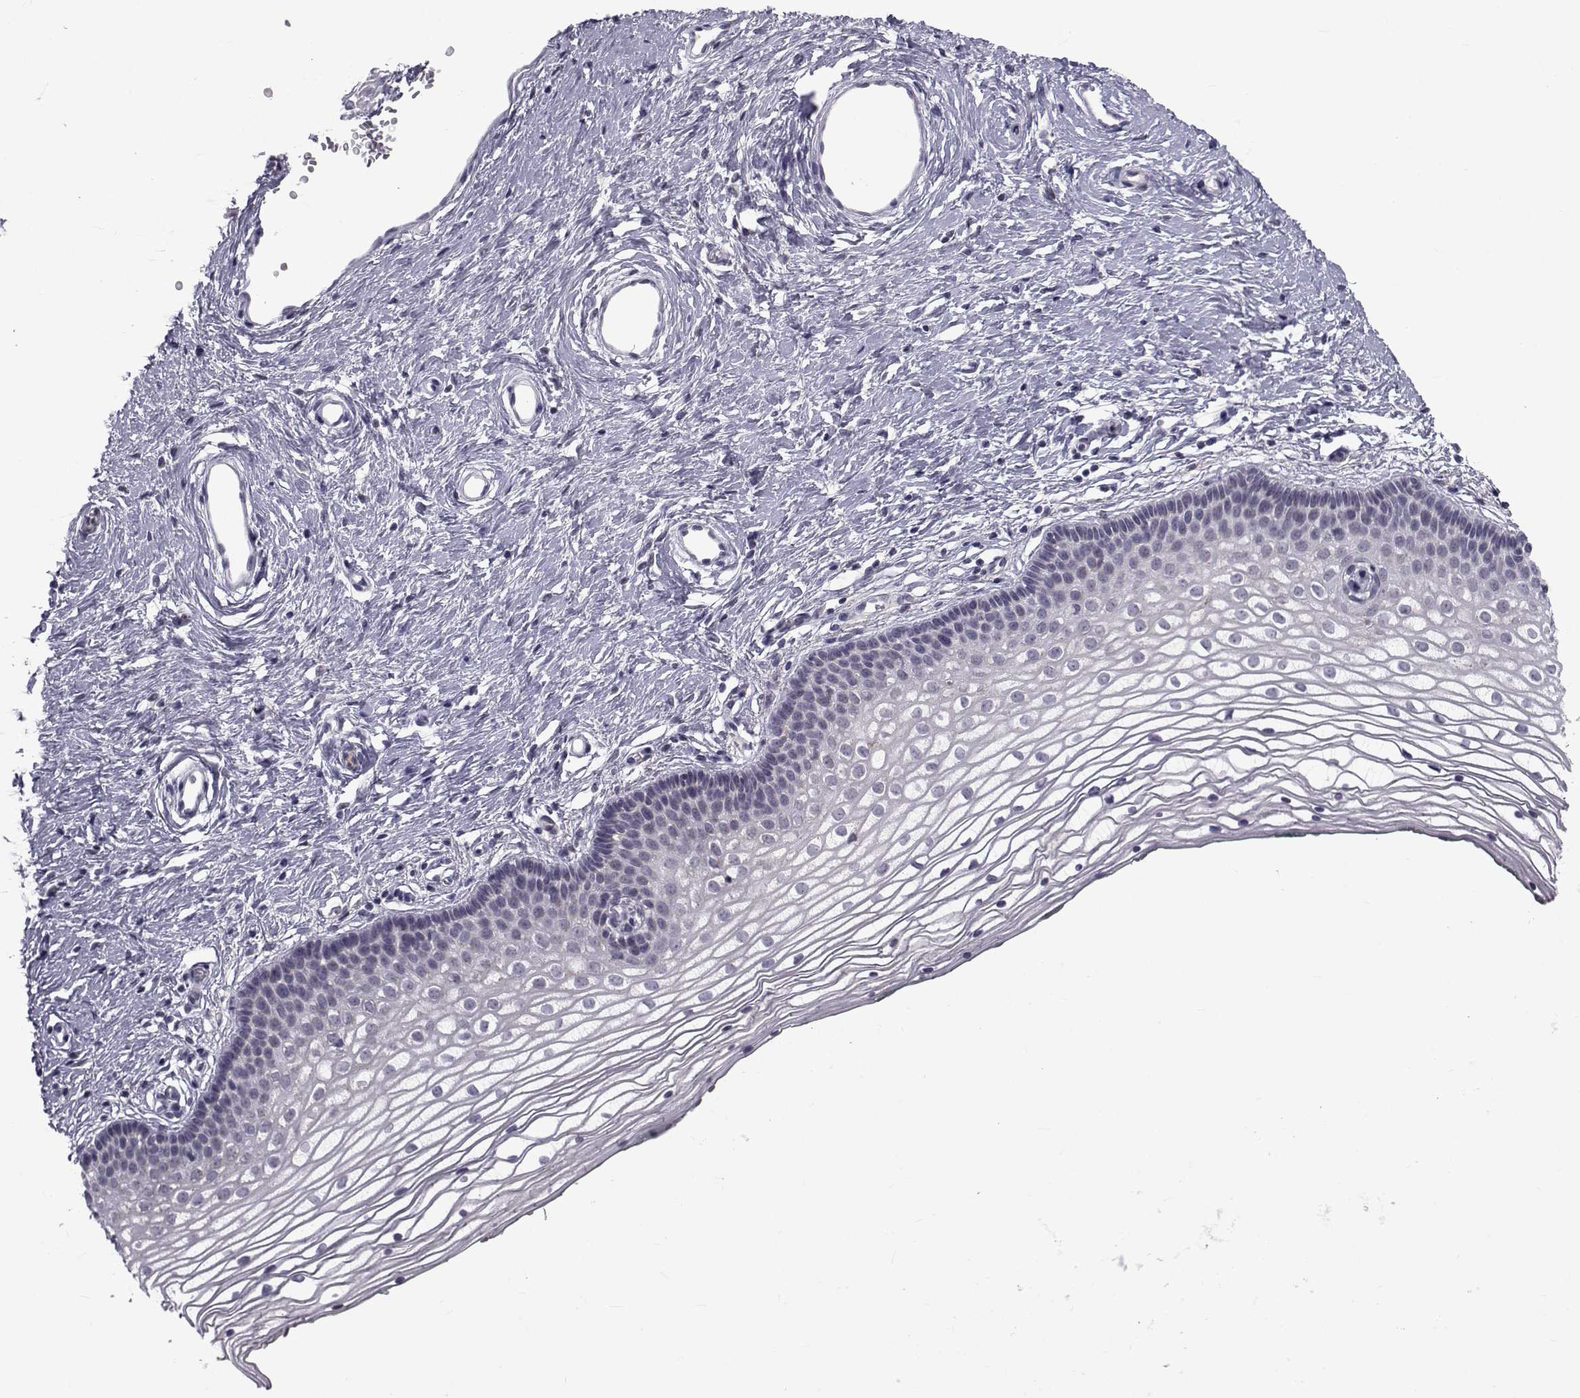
{"staining": {"intensity": "negative", "quantity": "none", "location": "none"}, "tissue": "vagina", "cell_type": "Squamous epithelial cells", "image_type": "normal", "snomed": [{"axis": "morphology", "description": "Normal tissue, NOS"}, {"axis": "topography", "description": "Vagina"}], "caption": "A high-resolution photomicrograph shows immunohistochemistry staining of benign vagina, which demonstrates no significant positivity in squamous epithelial cells. Nuclei are stained in blue.", "gene": "PAX2", "patient": {"sex": "female", "age": 36}}